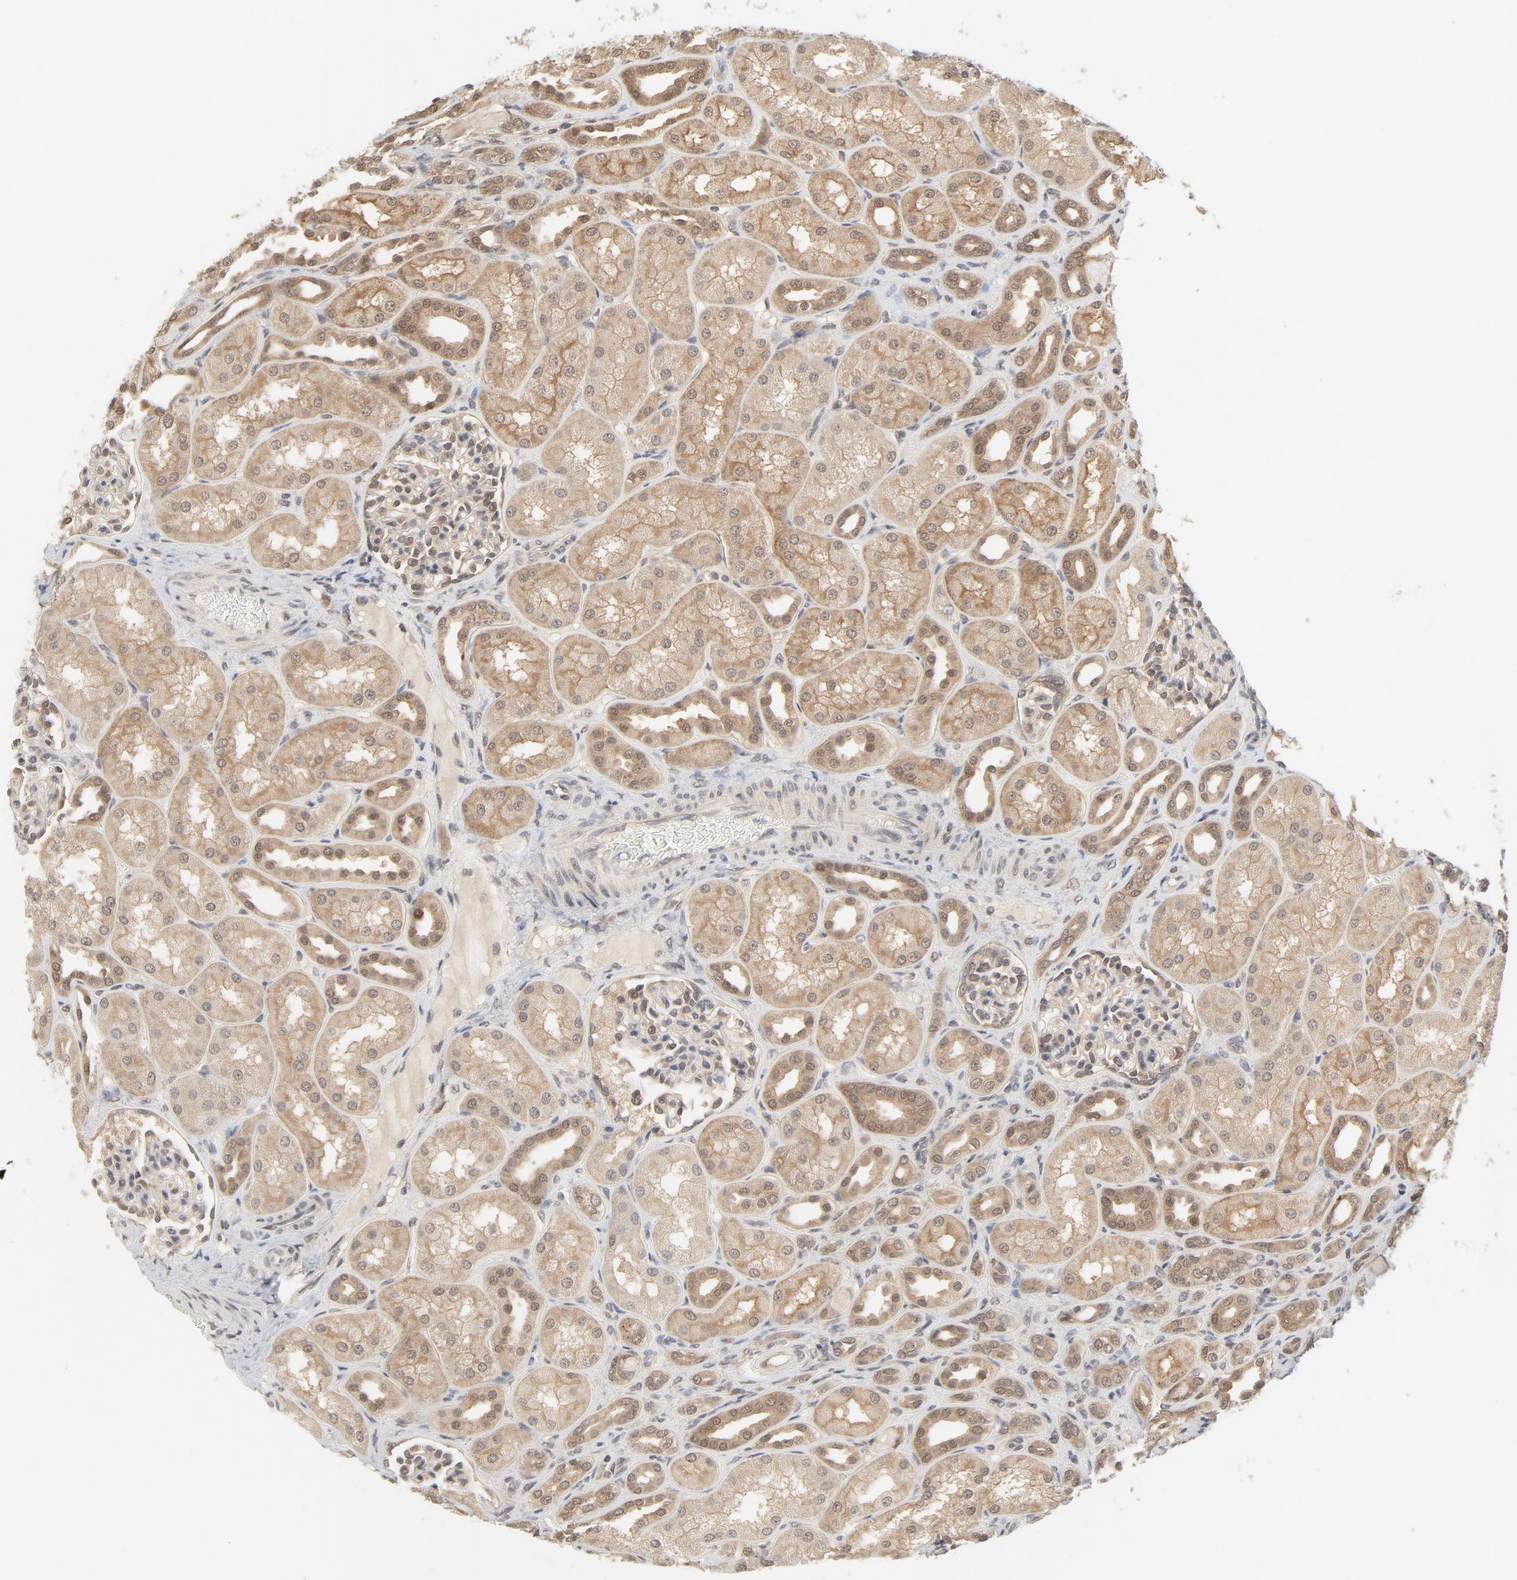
{"staining": {"intensity": "weak", "quantity": "25%-75%", "location": "cytoplasmic/membranous,nuclear"}, "tissue": "kidney", "cell_type": "Cells in glomeruli", "image_type": "normal", "snomed": [{"axis": "morphology", "description": "Normal tissue, NOS"}, {"axis": "topography", "description": "Kidney"}], "caption": "Immunohistochemistry staining of unremarkable kidney, which exhibits low levels of weak cytoplasmic/membranous,nuclear positivity in about 25%-75% of cells in glomeruli indicating weak cytoplasmic/membranous,nuclear protein staining. The staining was performed using DAB (3,3'-diaminobenzidine) (brown) for protein detection and nuclei were counterstained in hematoxylin (blue).", "gene": "NEDD8", "patient": {"sex": "male", "age": 7}}